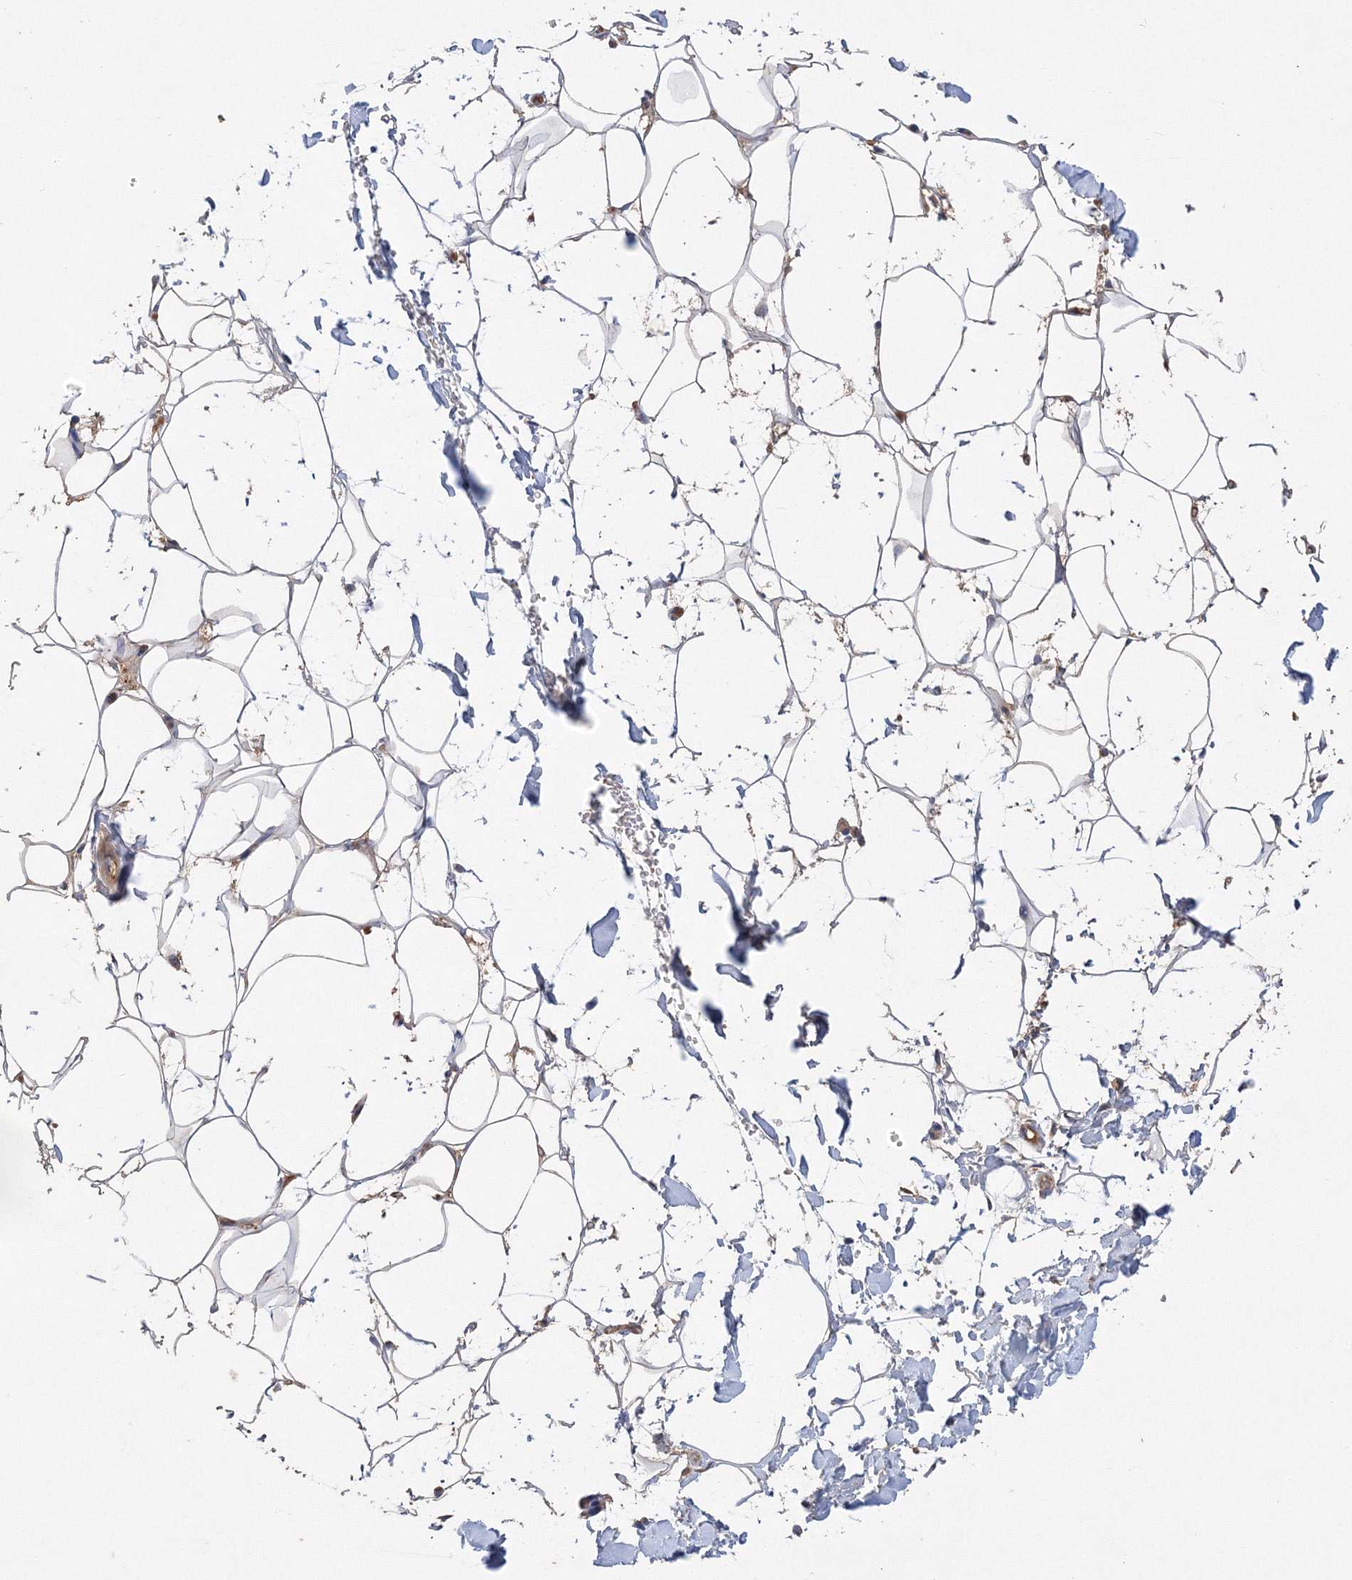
{"staining": {"intensity": "weak", "quantity": "<25%", "location": "cytoplasmic/membranous"}, "tissue": "adipose tissue", "cell_type": "Adipocytes", "image_type": "normal", "snomed": [{"axis": "morphology", "description": "Normal tissue, NOS"}, {"axis": "topography", "description": "Breast"}], "caption": "High power microscopy photomicrograph of an immunohistochemistry (IHC) histopathology image of unremarkable adipose tissue, revealing no significant positivity in adipocytes. Brightfield microscopy of immunohistochemistry (IHC) stained with DAB (3,3'-diaminobenzidine) (brown) and hematoxylin (blue), captured at high magnification.", "gene": "GRINA", "patient": {"sex": "female", "age": 26}}